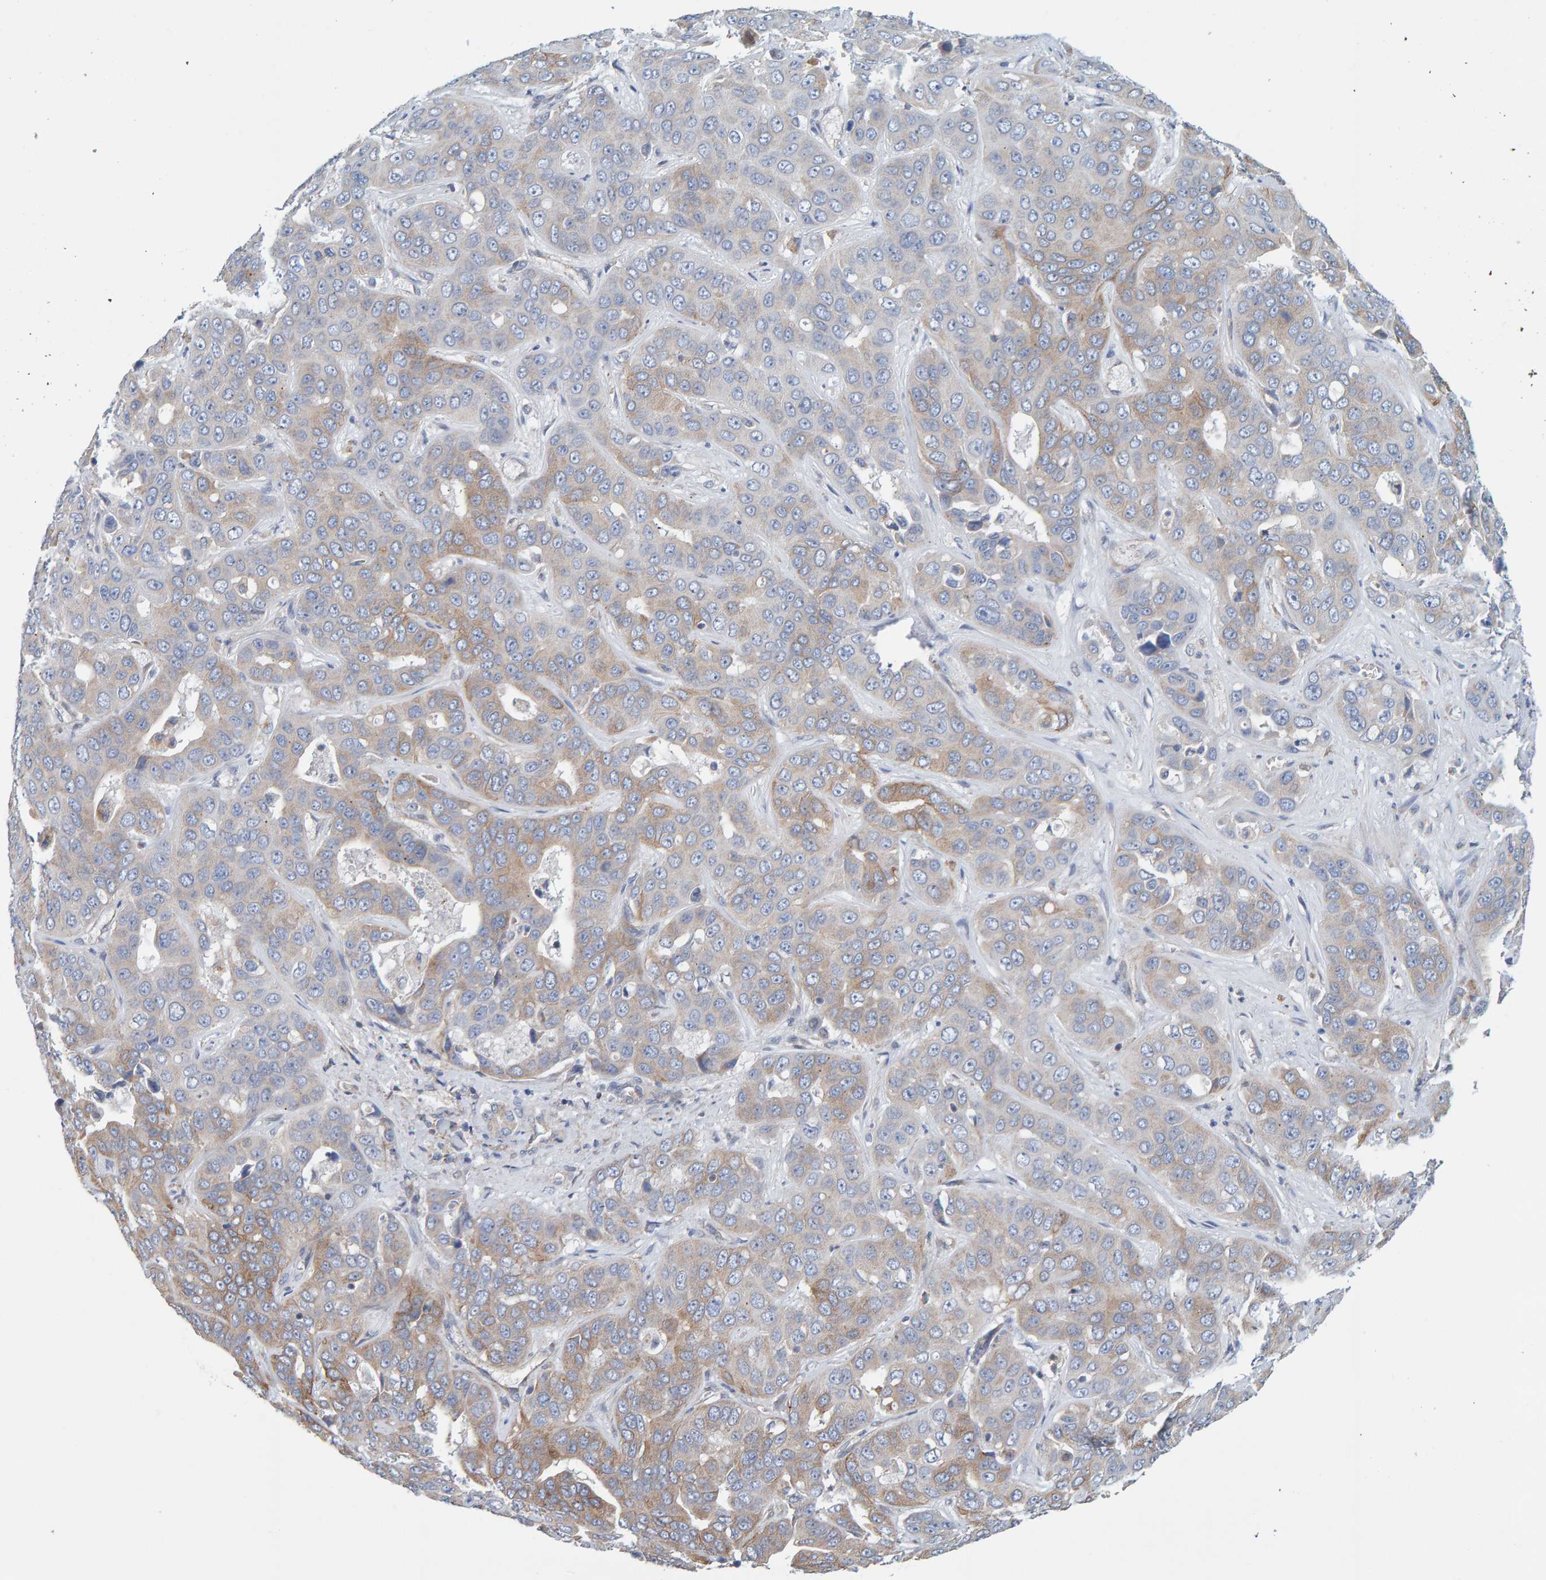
{"staining": {"intensity": "moderate", "quantity": "<25%", "location": "cytoplasmic/membranous"}, "tissue": "liver cancer", "cell_type": "Tumor cells", "image_type": "cancer", "snomed": [{"axis": "morphology", "description": "Cholangiocarcinoma"}, {"axis": "topography", "description": "Liver"}], "caption": "Cholangiocarcinoma (liver) tissue shows moderate cytoplasmic/membranous staining in about <25% of tumor cells", "gene": "RGP1", "patient": {"sex": "female", "age": 52}}